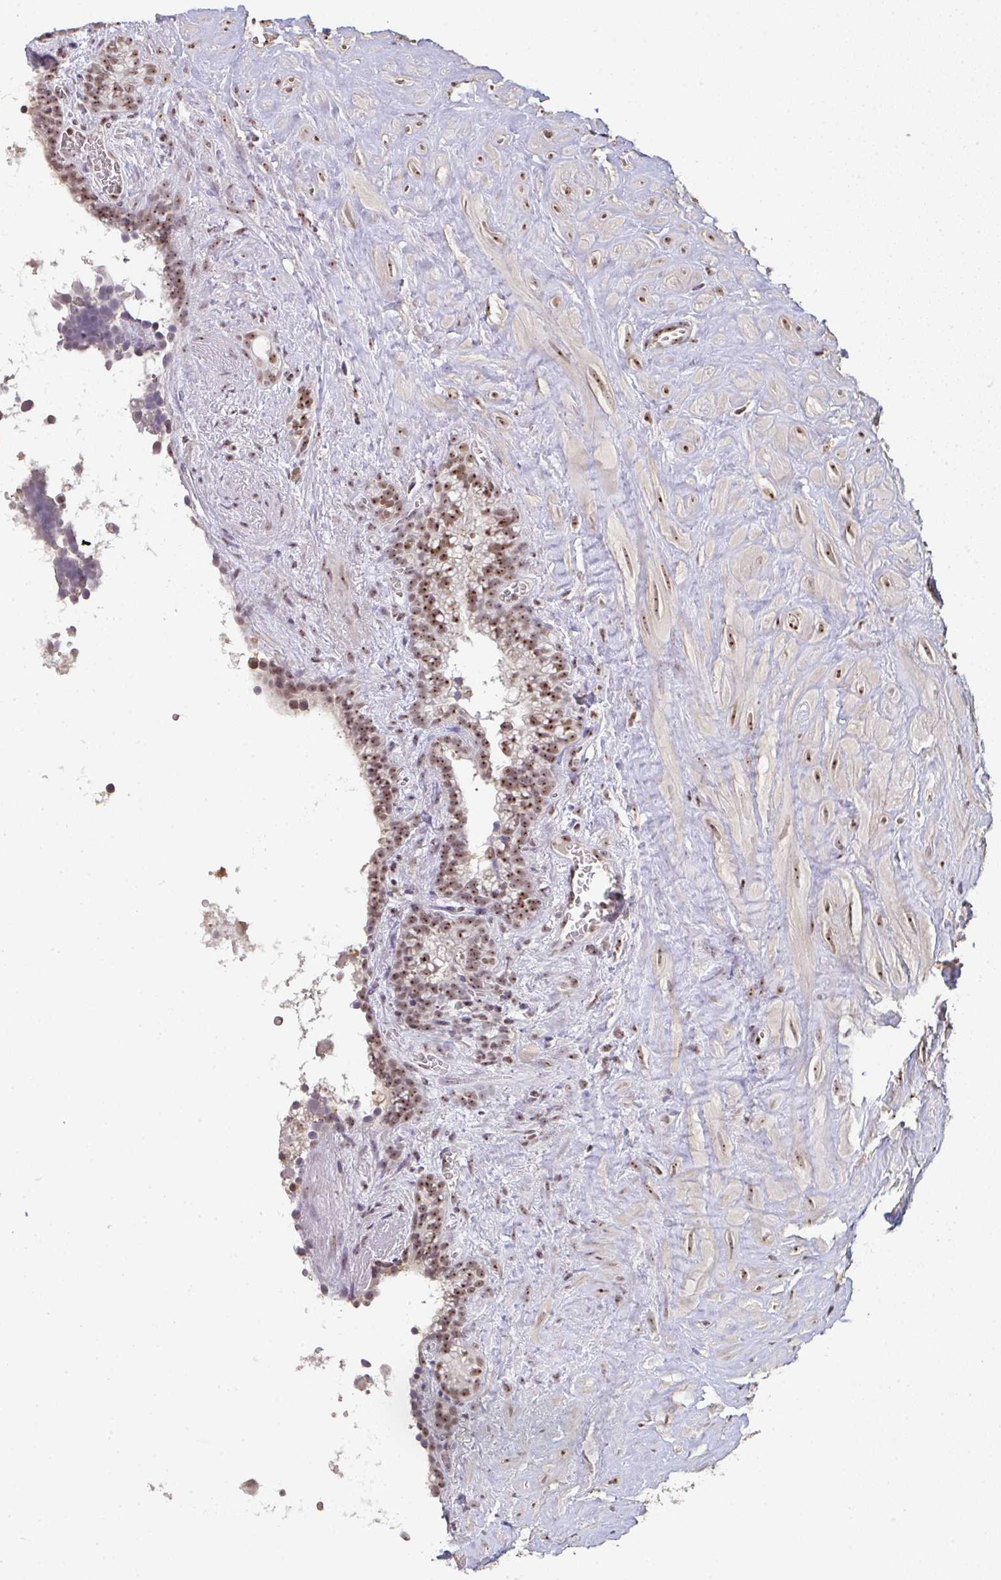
{"staining": {"intensity": "moderate", "quantity": "25%-75%", "location": "nuclear"}, "tissue": "seminal vesicle", "cell_type": "Glandular cells", "image_type": "normal", "snomed": [{"axis": "morphology", "description": "Normal tissue, NOS"}, {"axis": "topography", "description": "Seminal veicle"}], "caption": "Immunohistochemical staining of normal seminal vesicle exhibits 25%-75% levels of moderate nuclear protein staining in about 25%-75% of glandular cells. (Brightfield microscopy of DAB IHC at high magnification).", "gene": "DKC1", "patient": {"sex": "male", "age": 76}}